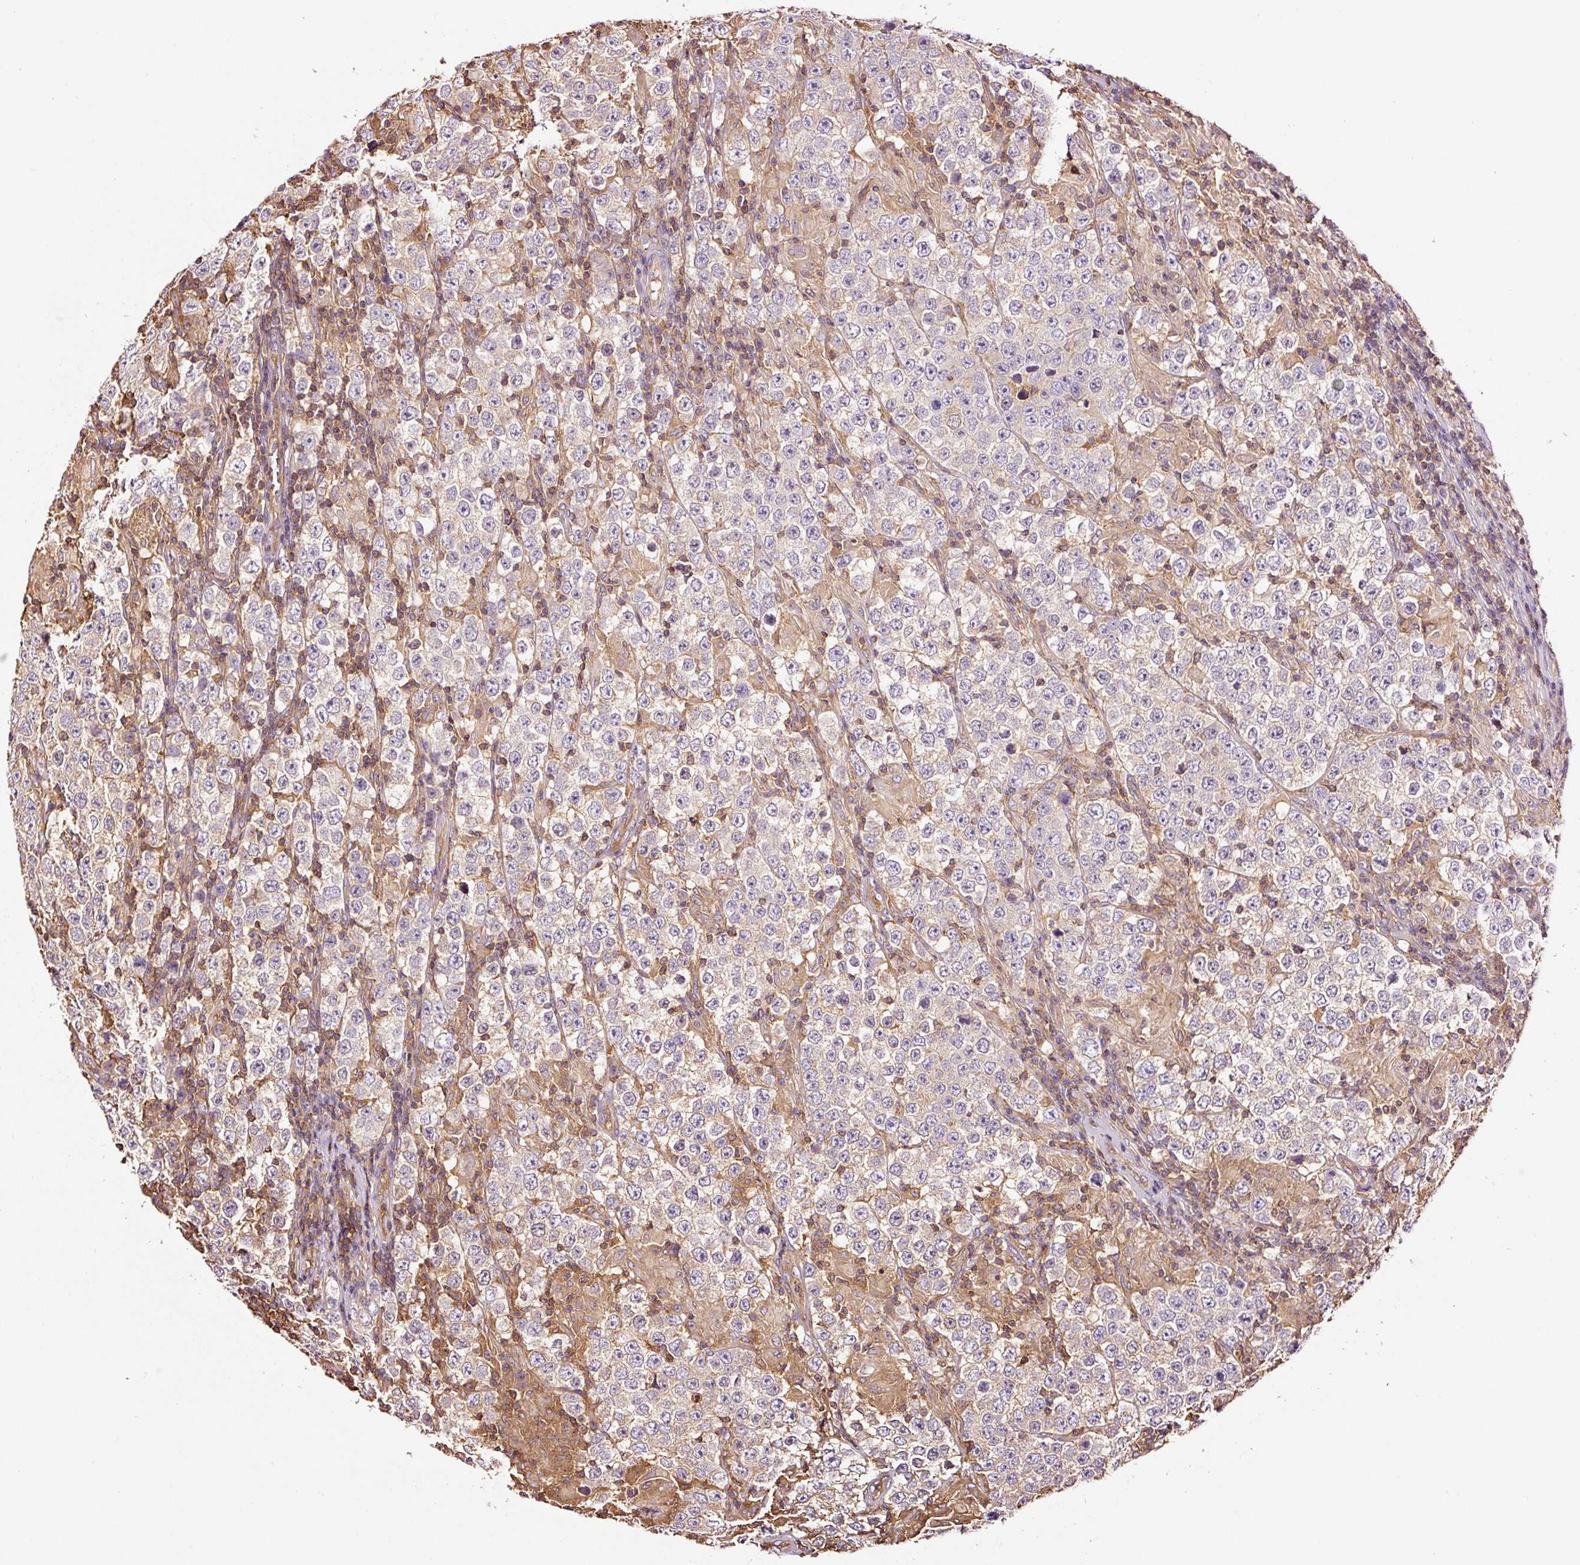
{"staining": {"intensity": "negative", "quantity": "none", "location": "none"}, "tissue": "testis cancer", "cell_type": "Tumor cells", "image_type": "cancer", "snomed": [{"axis": "morphology", "description": "Normal tissue, NOS"}, {"axis": "morphology", "description": "Urothelial carcinoma, High grade"}, {"axis": "morphology", "description": "Seminoma, NOS"}, {"axis": "morphology", "description": "Carcinoma, Embryonal, NOS"}, {"axis": "topography", "description": "Urinary bladder"}, {"axis": "topography", "description": "Testis"}], "caption": "Immunohistochemical staining of human testis cancer displays no significant staining in tumor cells.", "gene": "METAP1", "patient": {"sex": "male", "age": 41}}